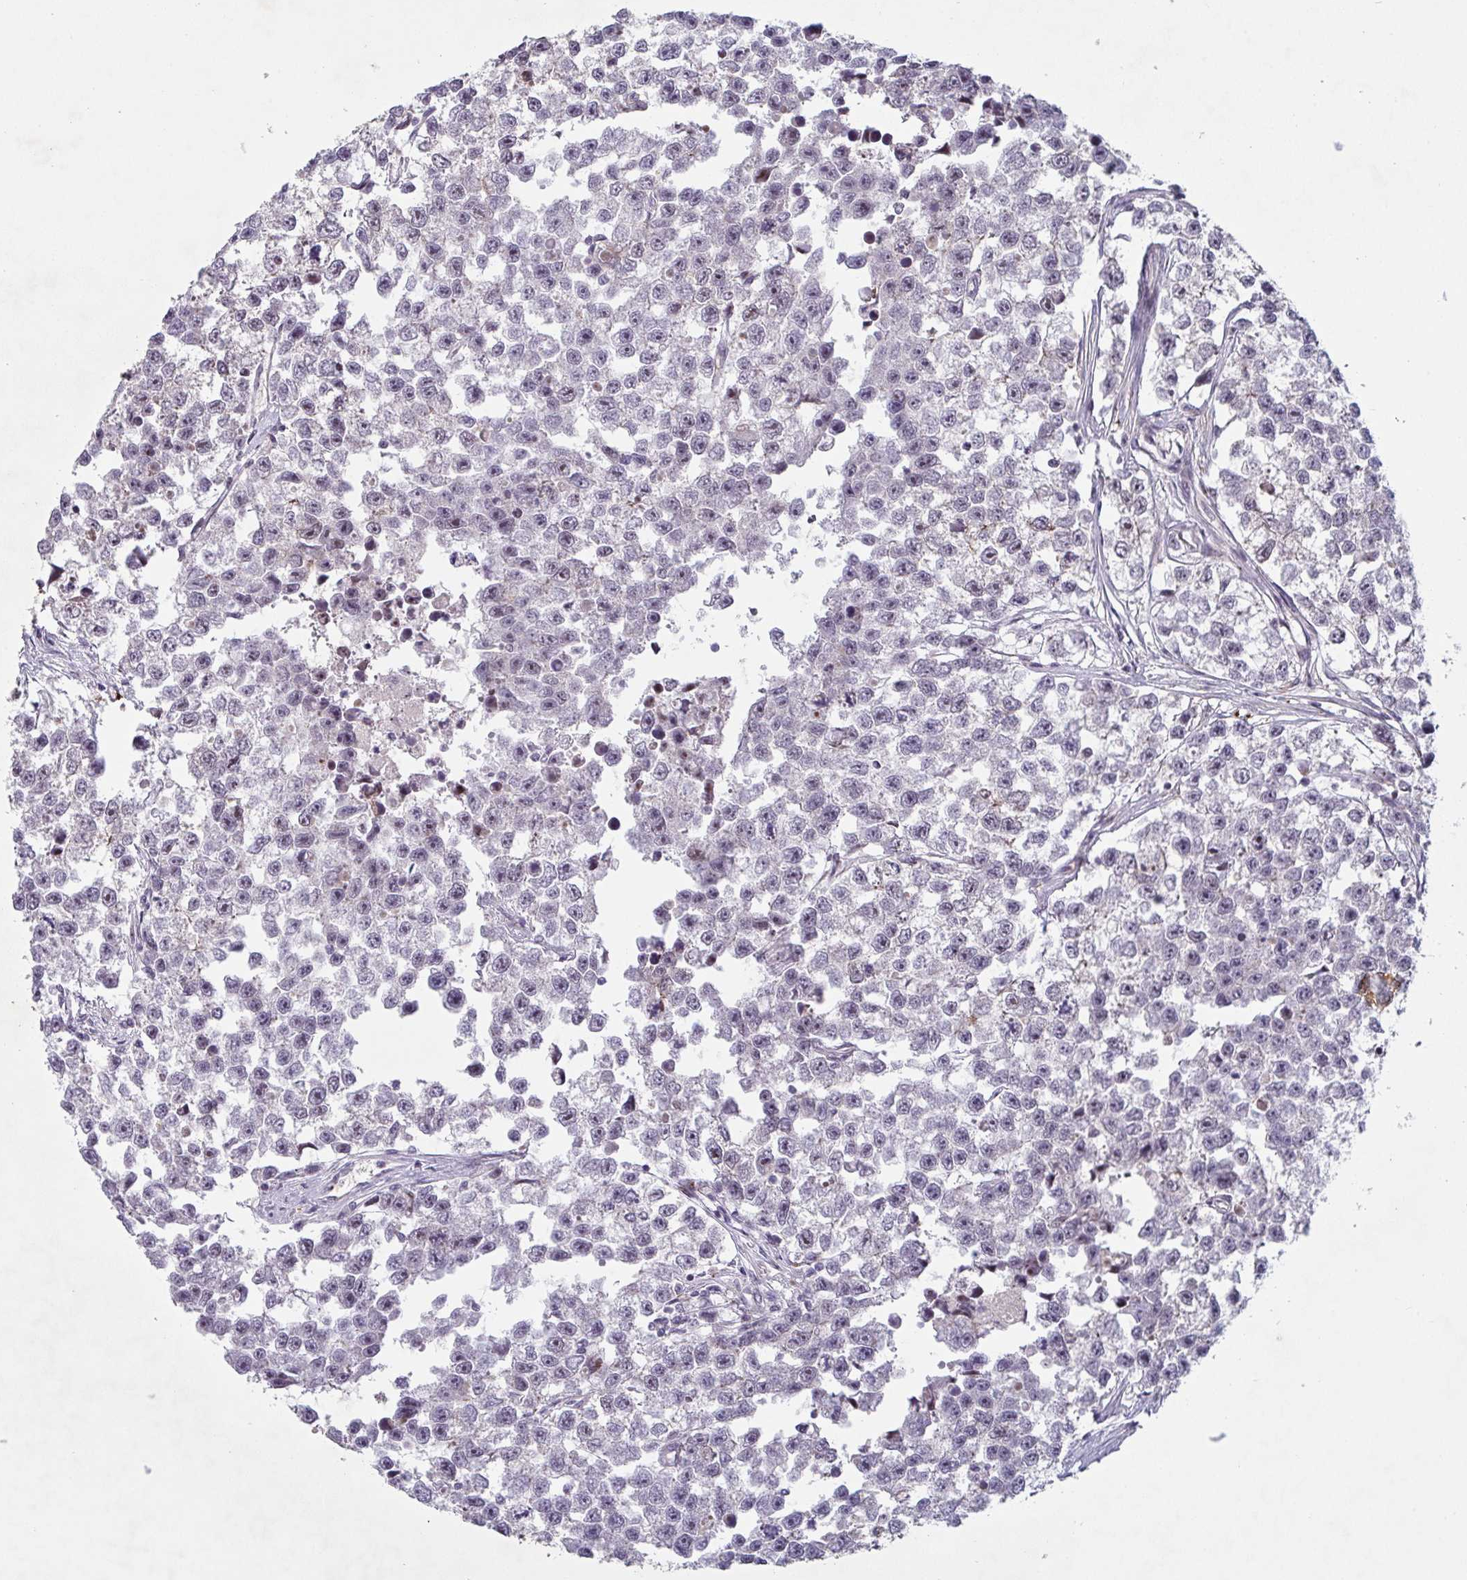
{"staining": {"intensity": "negative", "quantity": "none", "location": "none"}, "tissue": "testis cancer", "cell_type": "Tumor cells", "image_type": "cancer", "snomed": [{"axis": "morphology", "description": "Seminoma, NOS"}, {"axis": "topography", "description": "Testis"}], "caption": "The image displays no staining of tumor cells in testis cancer (seminoma).", "gene": "NLRP13", "patient": {"sex": "male", "age": 26}}